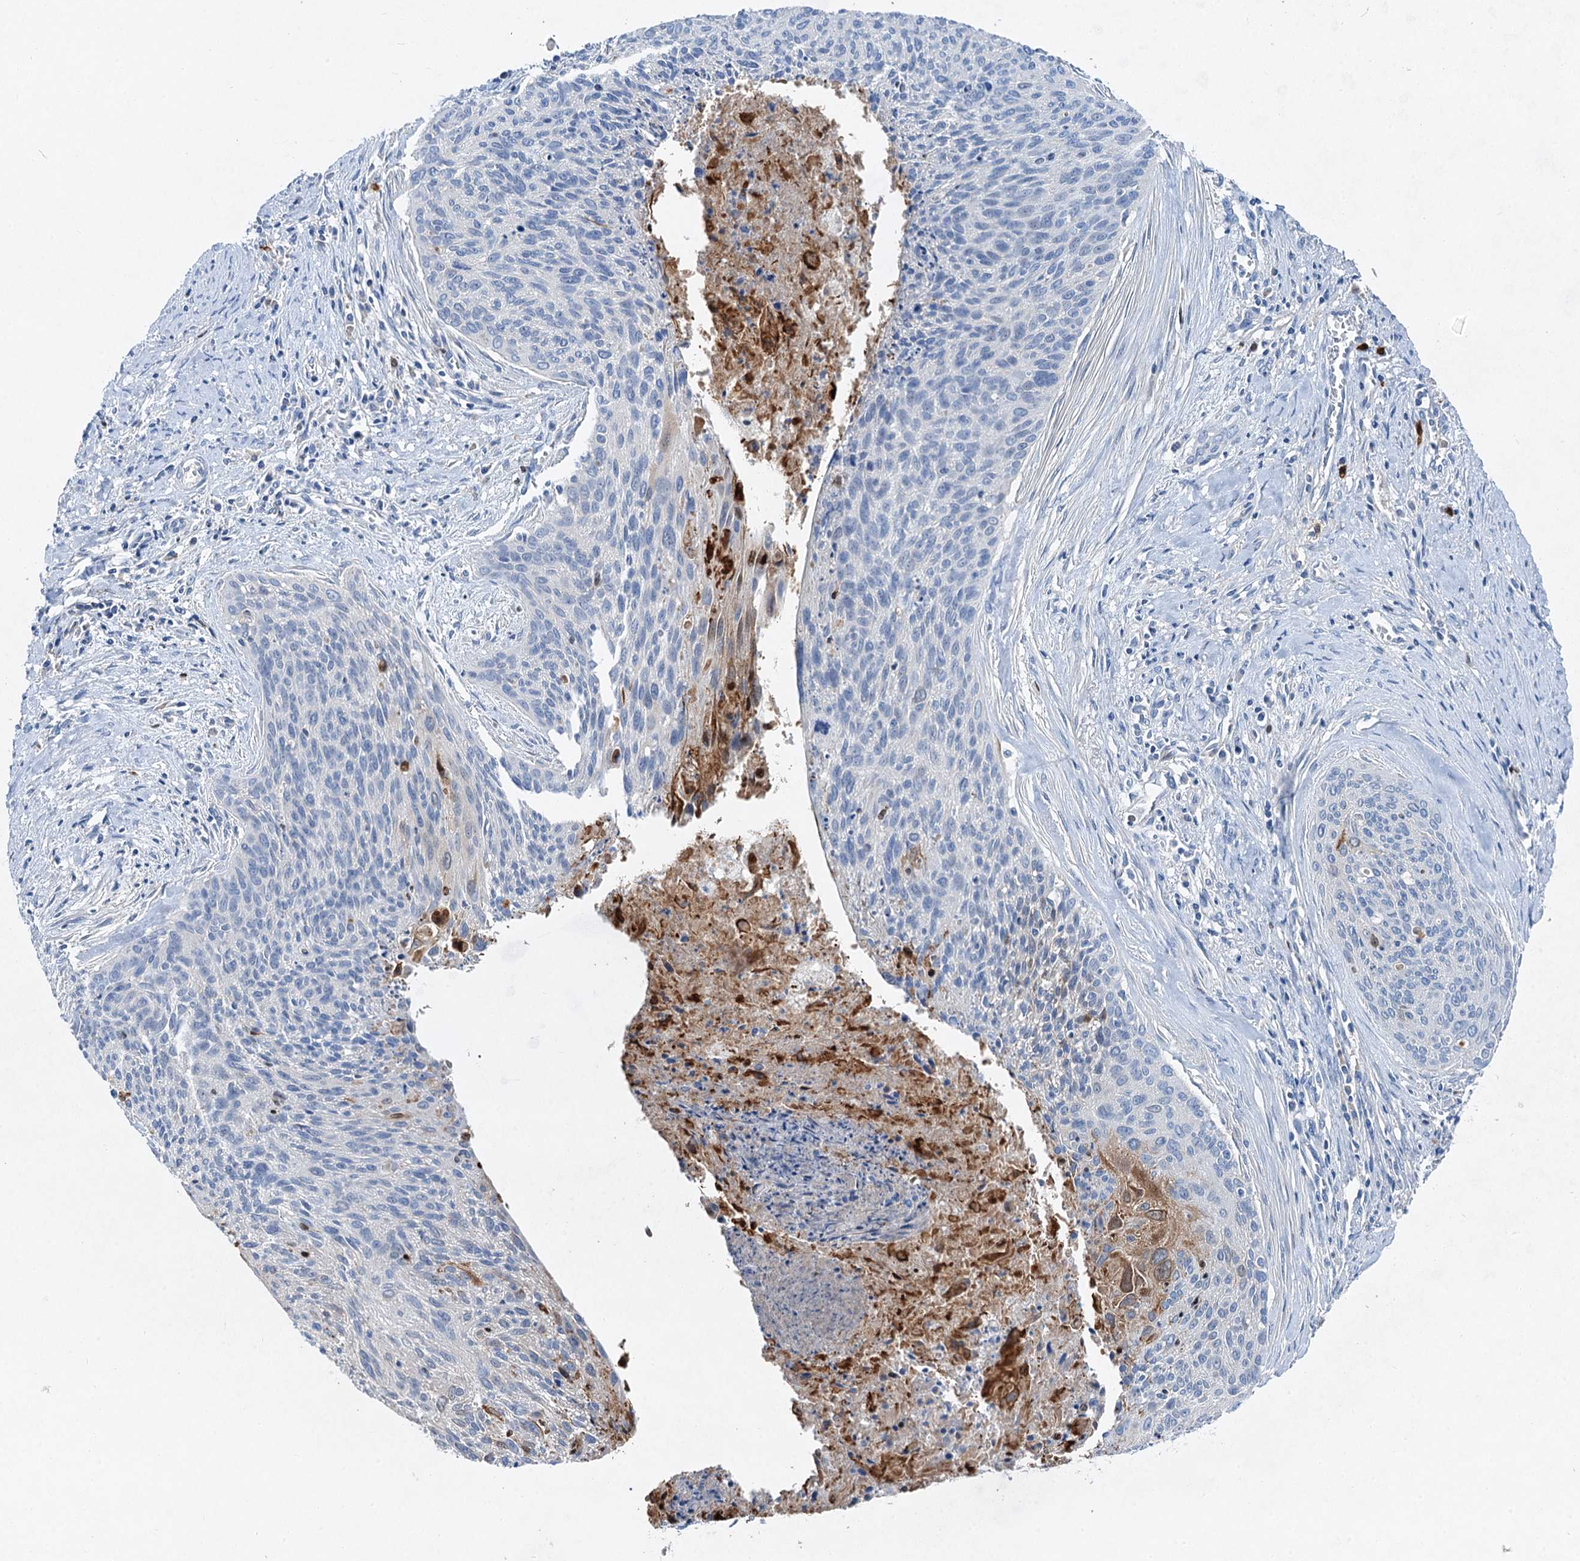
{"staining": {"intensity": "negative", "quantity": "none", "location": "none"}, "tissue": "cervical cancer", "cell_type": "Tumor cells", "image_type": "cancer", "snomed": [{"axis": "morphology", "description": "Squamous cell carcinoma, NOS"}, {"axis": "topography", "description": "Cervix"}], "caption": "High power microscopy micrograph of an immunohistochemistry (IHC) histopathology image of squamous cell carcinoma (cervical), revealing no significant staining in tumor cells.", "gene": "OTOA", "patient": {"sex": "female", "age": 55}}